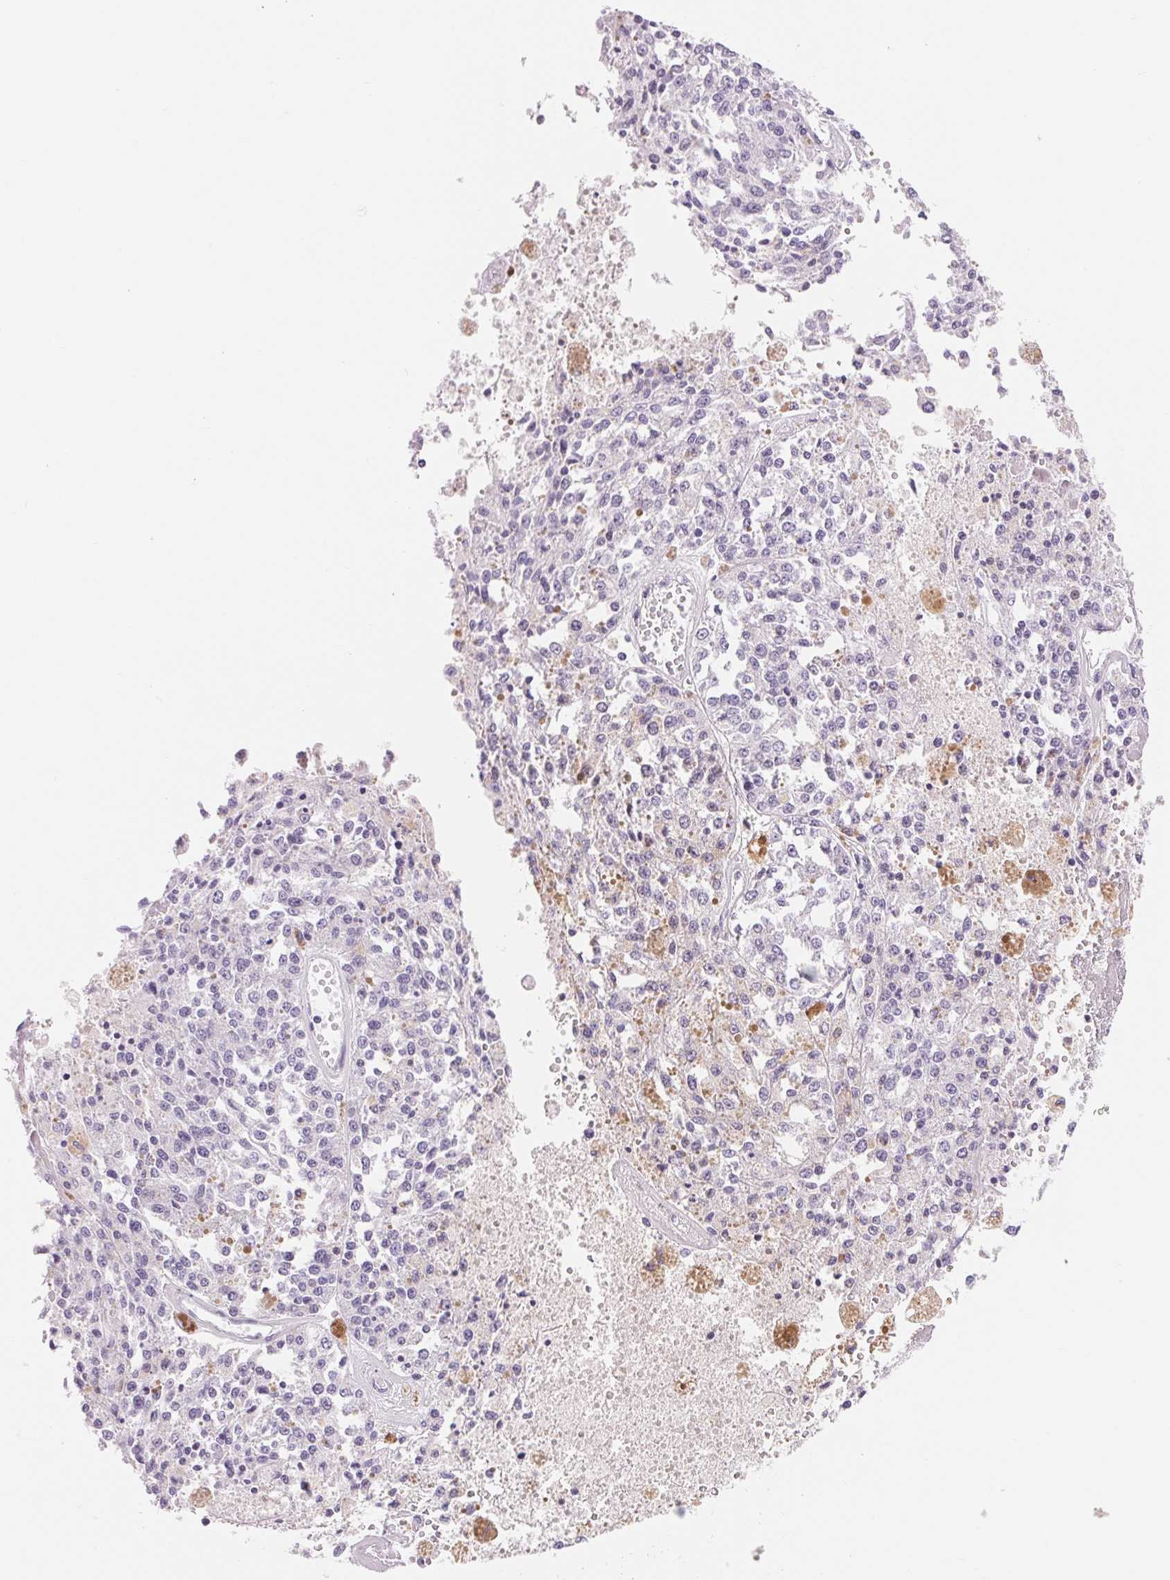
{"staining": {"intensity": "negative", "quantity": "none", "location": "none"}, "tissue": "melanoma", "cell_type": "Tumor cells", "image_type": "cancer", "snomed": [{"axis": "morphology", "description": "Malignant melanoma, Metastatic site"}, {"axis": "topography", "description": "Lymph node"}], "caption": "This is a histopathology image of immunohistochemistry staining of malignant melanoma (metastatic site), which shows no staining in tumor cells.", "gene": "ASGR2", "patient": {"sex": "female", "age": 64}}